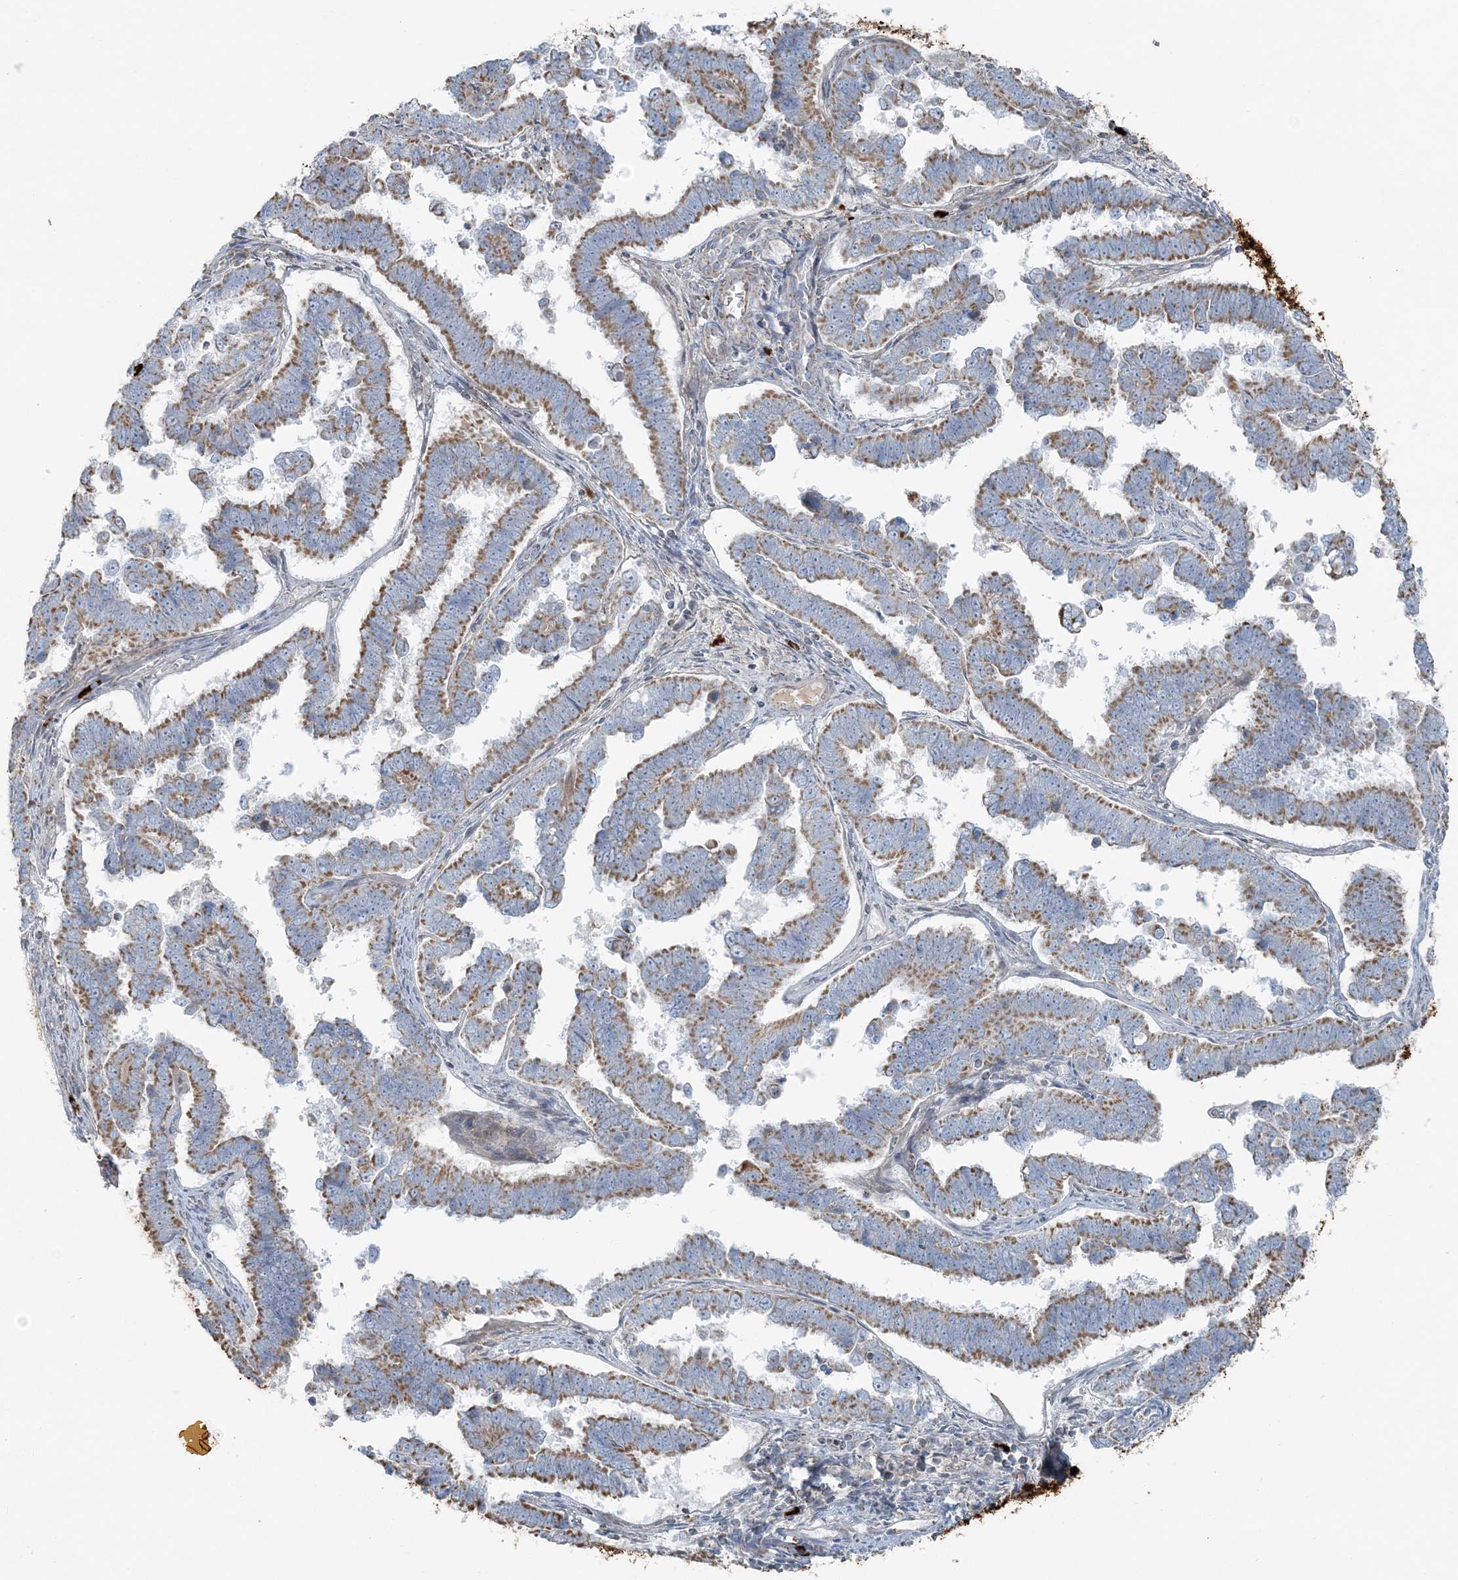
{"staining": {"intensity": "moderate", "quantity": ">75%", "location": "cytoplasmic/membranous"}, "tissue": "endometrial cancer", "cell_type": "Tumor cells", "image_type": "cancer", "snomed": [{"axis": "morphology", "description": "Adenocarcinoma, NOS"}, {"axis": "topography", "description": "Endometrium"}], "caption": "A high-resolution histopathology image shows immunohistochemistry (IHC) staining of endometrial cancer (adenocarcinoma), which exhibits moderate cytoplasmic/membranous expression in approximately >75% of tumor cells.", "gene": "SLC22A16", "patient": {"sex": "female", "age": 75}}